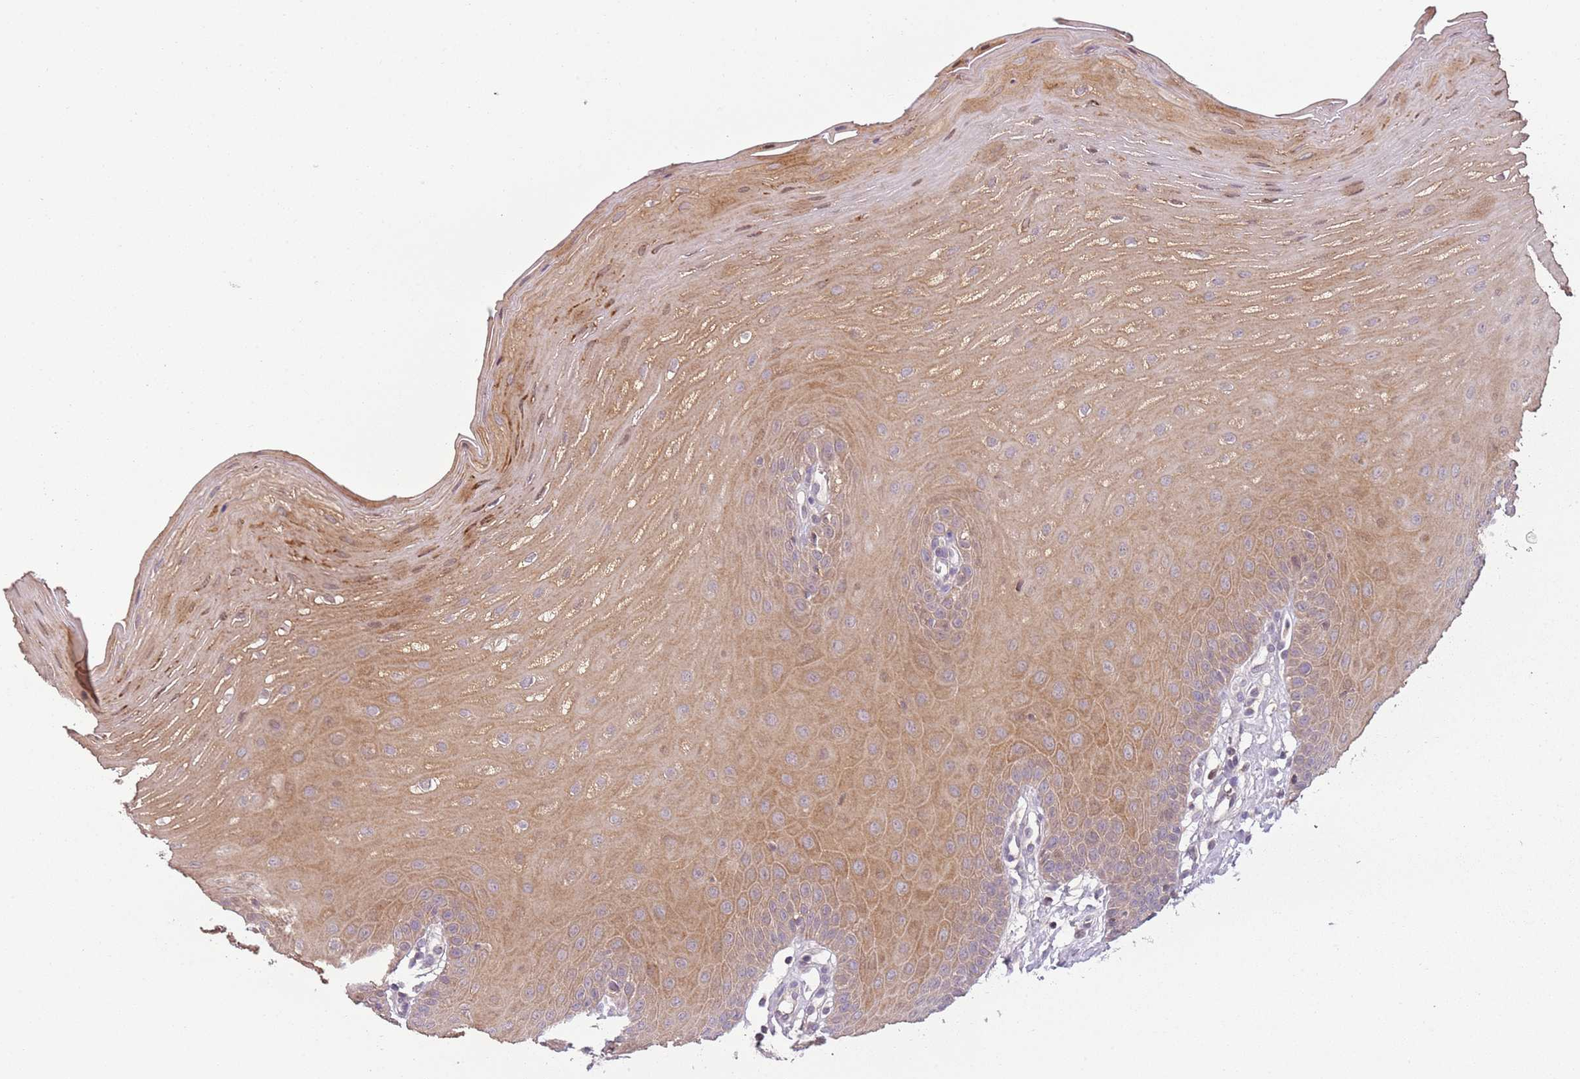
{"staining": {"intensity": "moderate", "quantity": "25%-75%", "location": "cytoplasmic/membranous,nuclear"}, "tissue": "oral mucosa", "cell_type": "Squamous epithelial cells", "image_type": "normal", "snomed": [{"axis": "morphology", "description": "Normal tissue, NOS"}, {"axis": "topography", "description": "Oral tissue"}], "caption": "DAB immunohistochemical staining of benign oral mucosa exhibits moderate cytoplasmic/membranous,nuclear protein expression in about 25%-75% of squamous epithelial cells.", "gene": "TEKT4", "patient": {"sex": "female", "age": 39}}